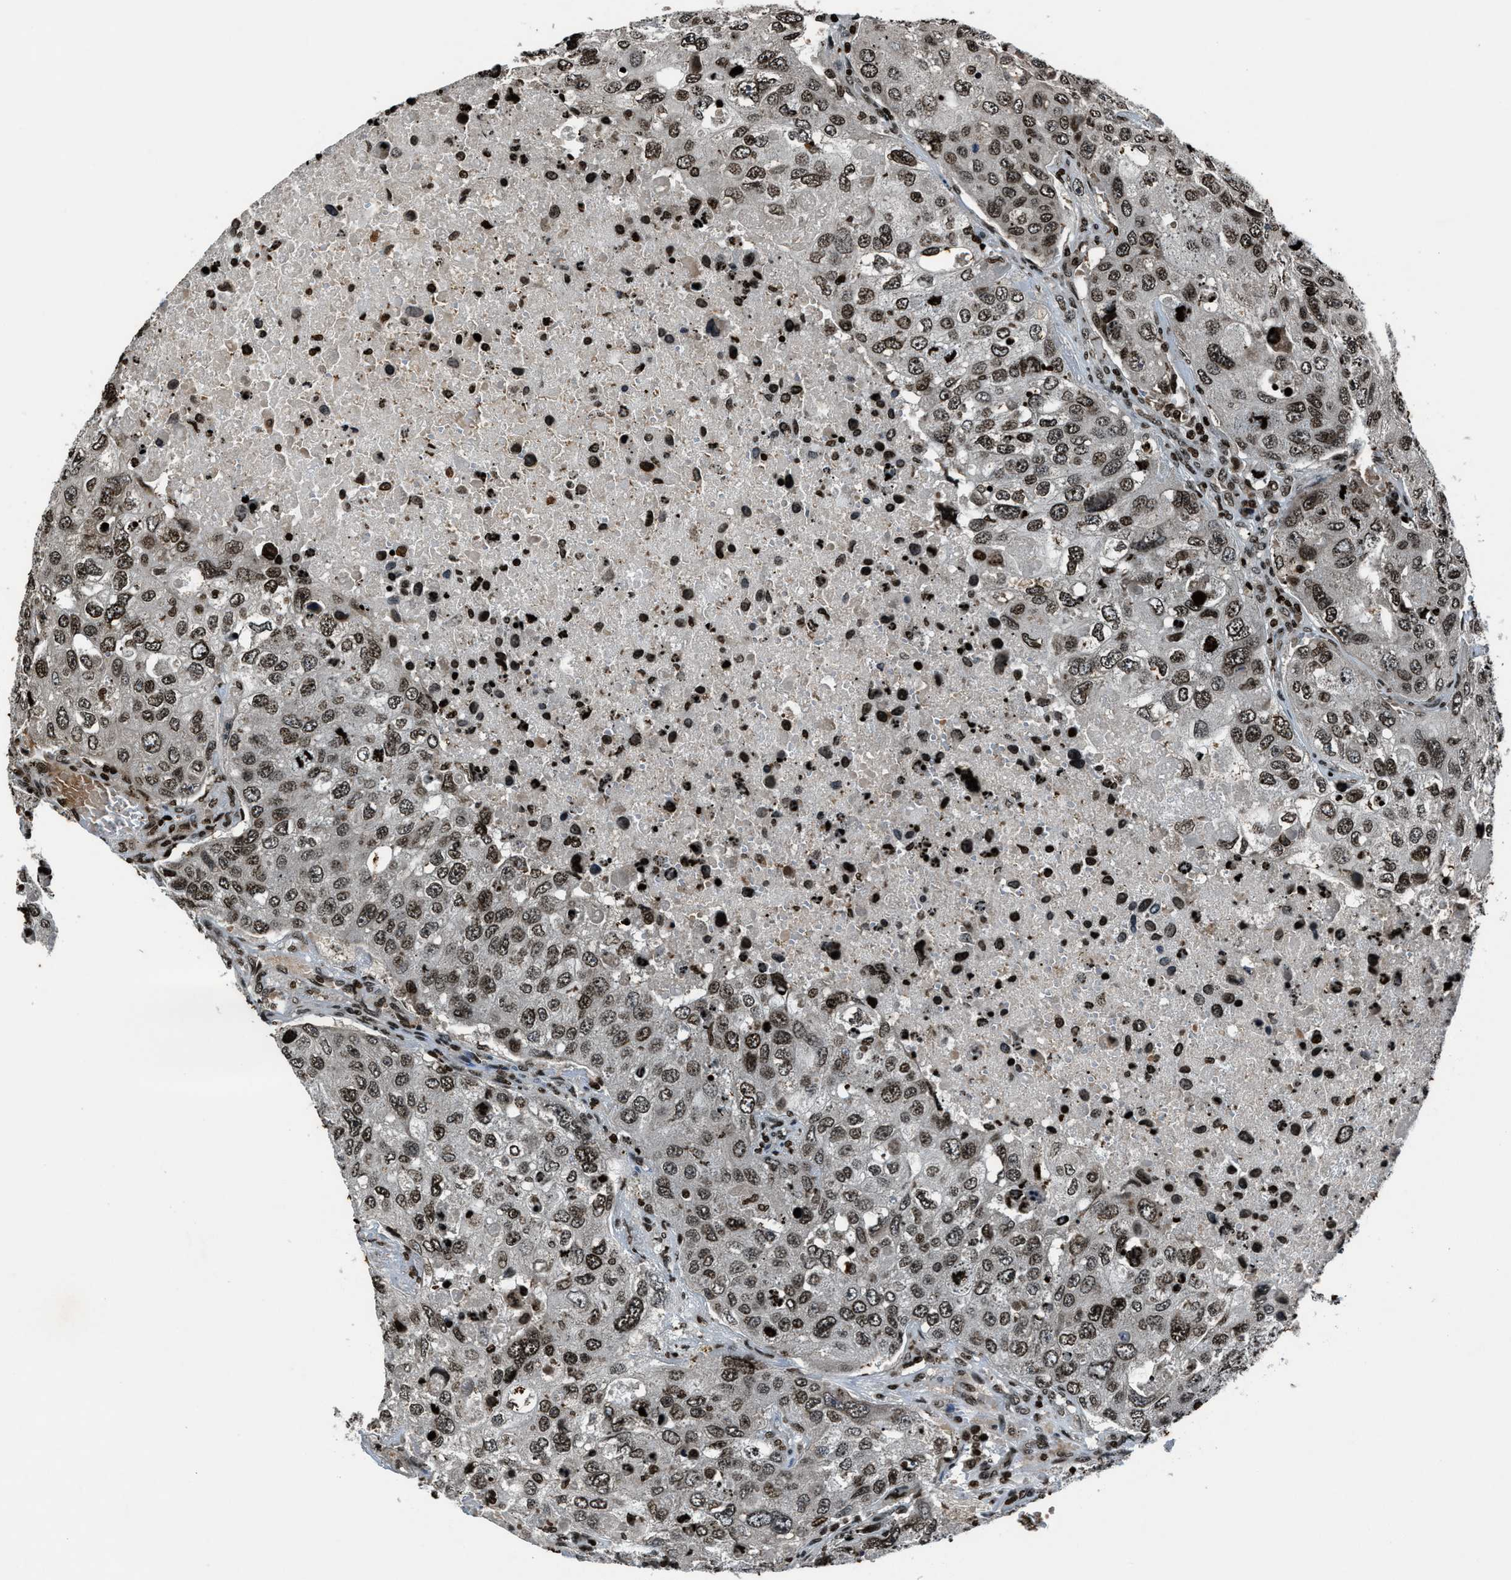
{"staining": {"intensity": "moderate", "quantity": ">75%", "location": "nuclear"}, "tissue": "urothelial cancer", "cell_type": "Tumor cells", "image_type": "cancer", "snomed": [{"axis": "morphology", "description": "Urothelial carcinoma, High grade"}, {"axis": "topography", "description": "Lymph node"}, {"axis": "topography", "description": "Urinary bladder"}], "caption": "A histopathology image showing moderate nuclear staining in about >75% of tumor cells in urothelial cancer, as visualized by brown immunohistochemical staining.", "gene": "H4C1", "patient": {"sex": "male", "age": 51}}